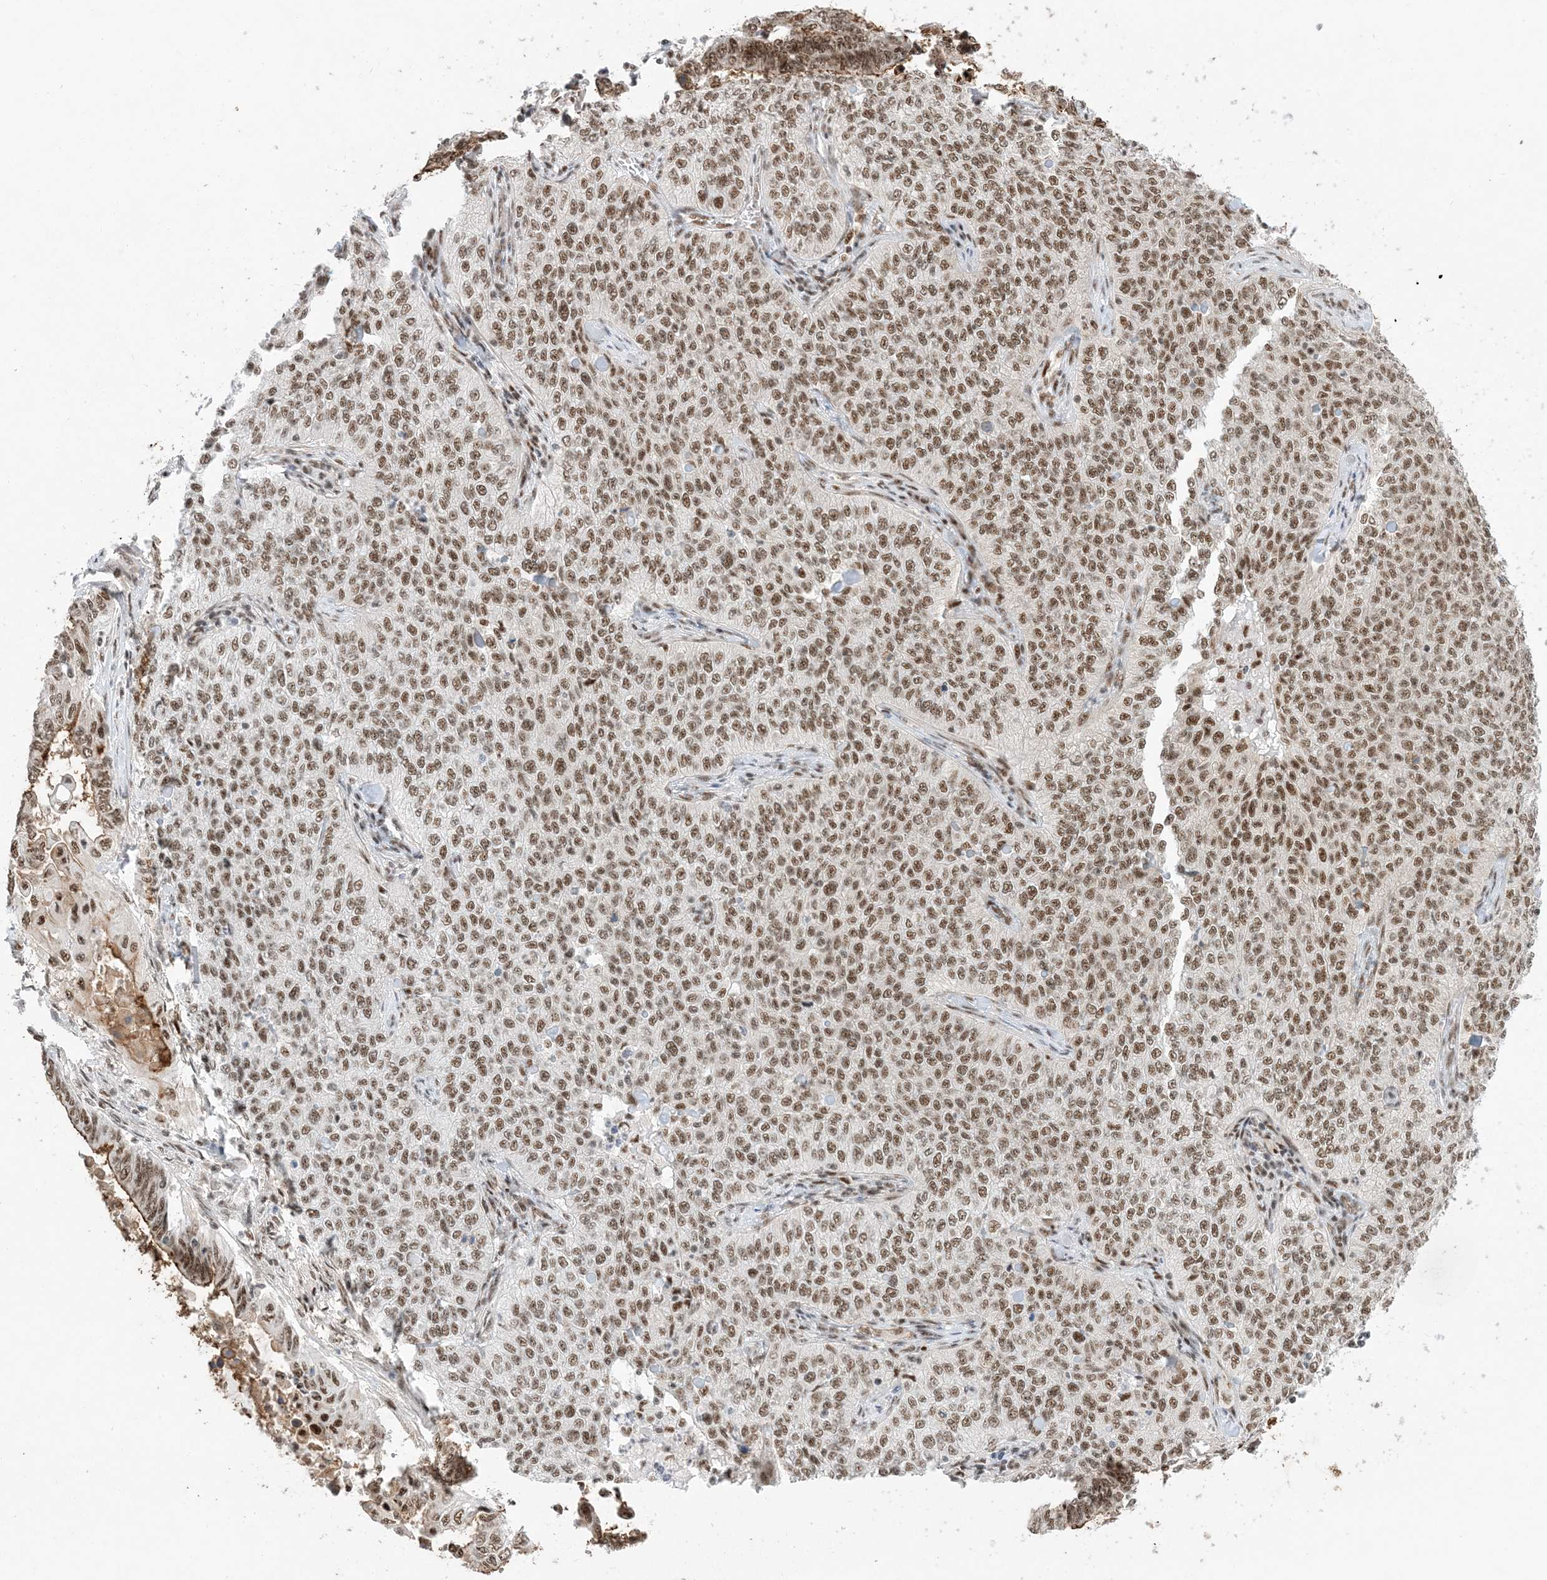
{"staining": {"intensity": "moderate", "quantity": ">75%", "location": "nuclear"}, "tissue": "cervical cancer", "cell_type": "Tumor cells", "image_type": "cancer", "snomed": [{"axis": "morphology", "description": "Squamous cell carcinoma, NOS"}, {"axis": "topography", "description": "Cervix"}], "caption": "Tumor cells reveal medium levels of moderate nuclear expression in approximately >75% of cells in squamous cell carcinoma (cervical).", "gene": "SF3A3", "patient": {"sex": "female", "age": 35}}